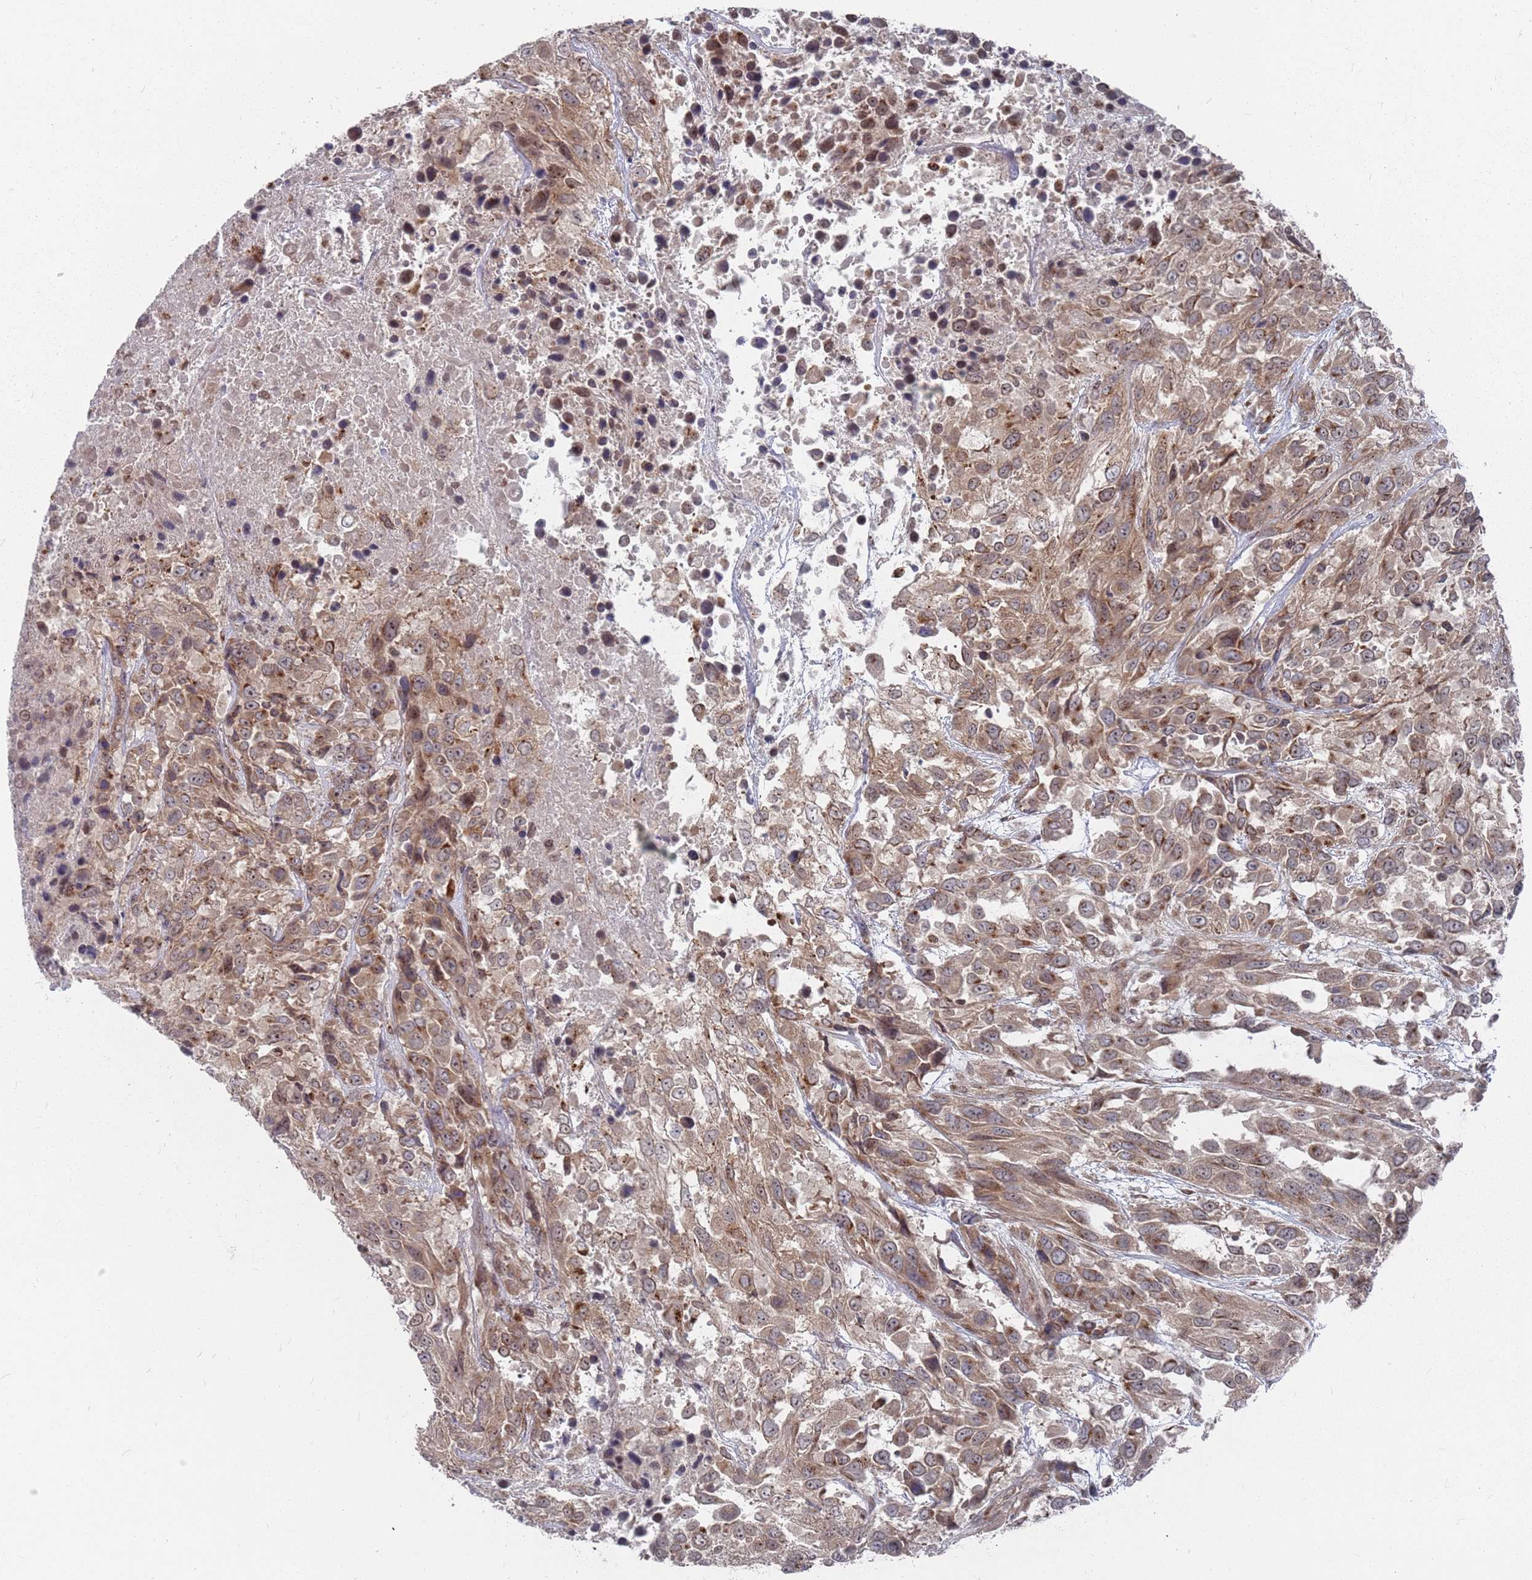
{"staining": {"intensity": "moderate", "quantity": ">75%", "location": "cytoplasmic/membranous,nuclear"}, "tissue": "urothelial cancer", "cell_type": "Tumor cells", "image_type": "cancer", "snomed": [{"axis": "morphology", "description": "Urothelial carcinoma, High grade"}, {"axis": "topography", "description": "Urinary bladder"}], "caption": "Protein expression analysis of urothelial cancer demonstrates moderate cytoplasmic/membranous and nuclear positivity in approximately >75% of tumor cells.", "gene": "FMO4", "patient": {"sex": "female", "age": 70}}